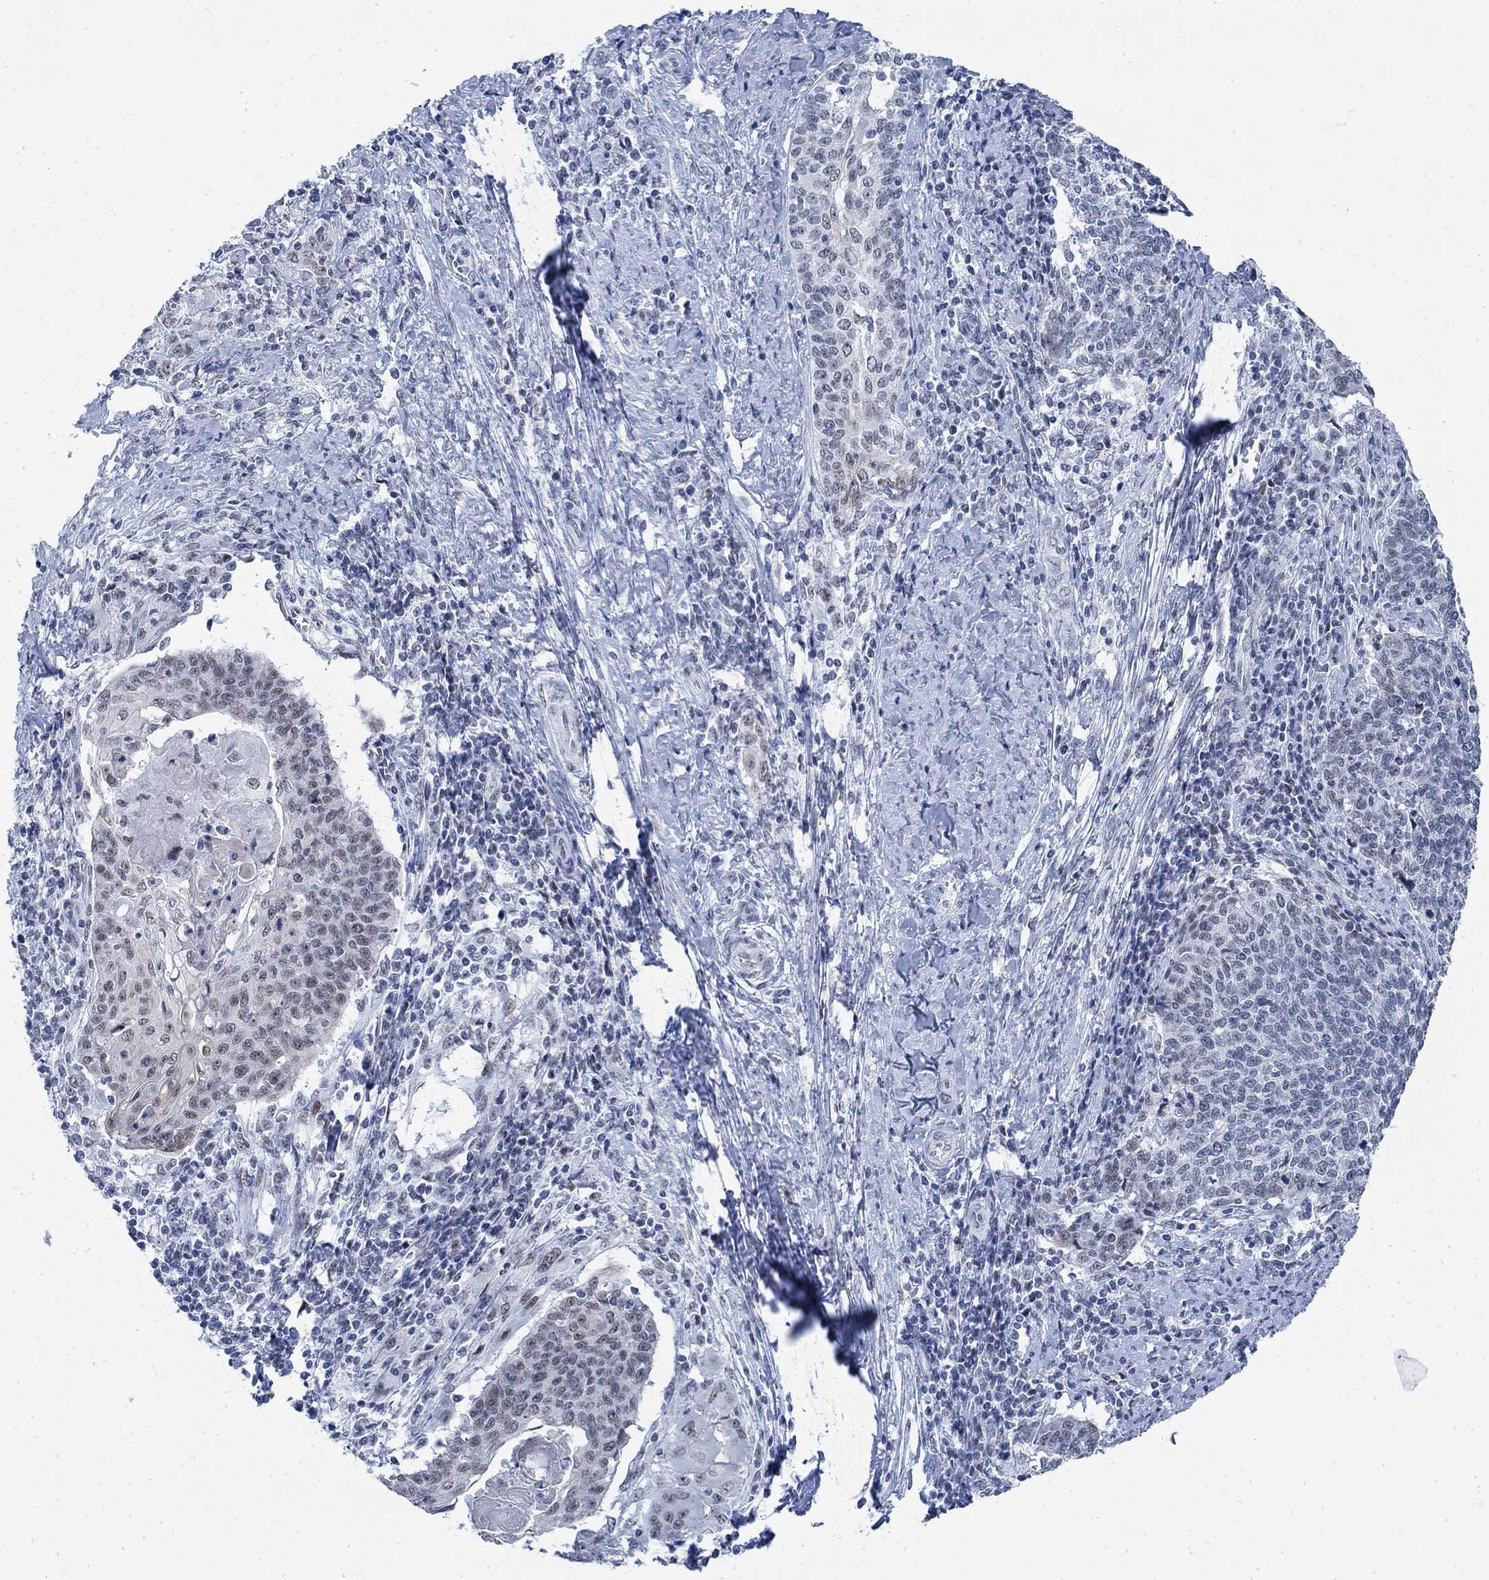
{"staining": {"intensity": "weak", "quantity": "<25%", "location": "nuclear"}, "tissue": "cervical cancer", "cell_type": "Tumor cells", "image_type": "cancer", "snomed": [{"axis": "morphology", "description": "Squamous cell carcinoma, NOS"}, {"axis": "topography", "description": "Cervix"}], "caption": "This micrograph is of squamous cell carcinoma (cervical) stained with immunohistochemistry to label a protein in brown with the nuclei are counter-stained blue. There is no expression in tumor cells.", "gene": "DLK1", "patient": {"sex": "female", "age": 39}}